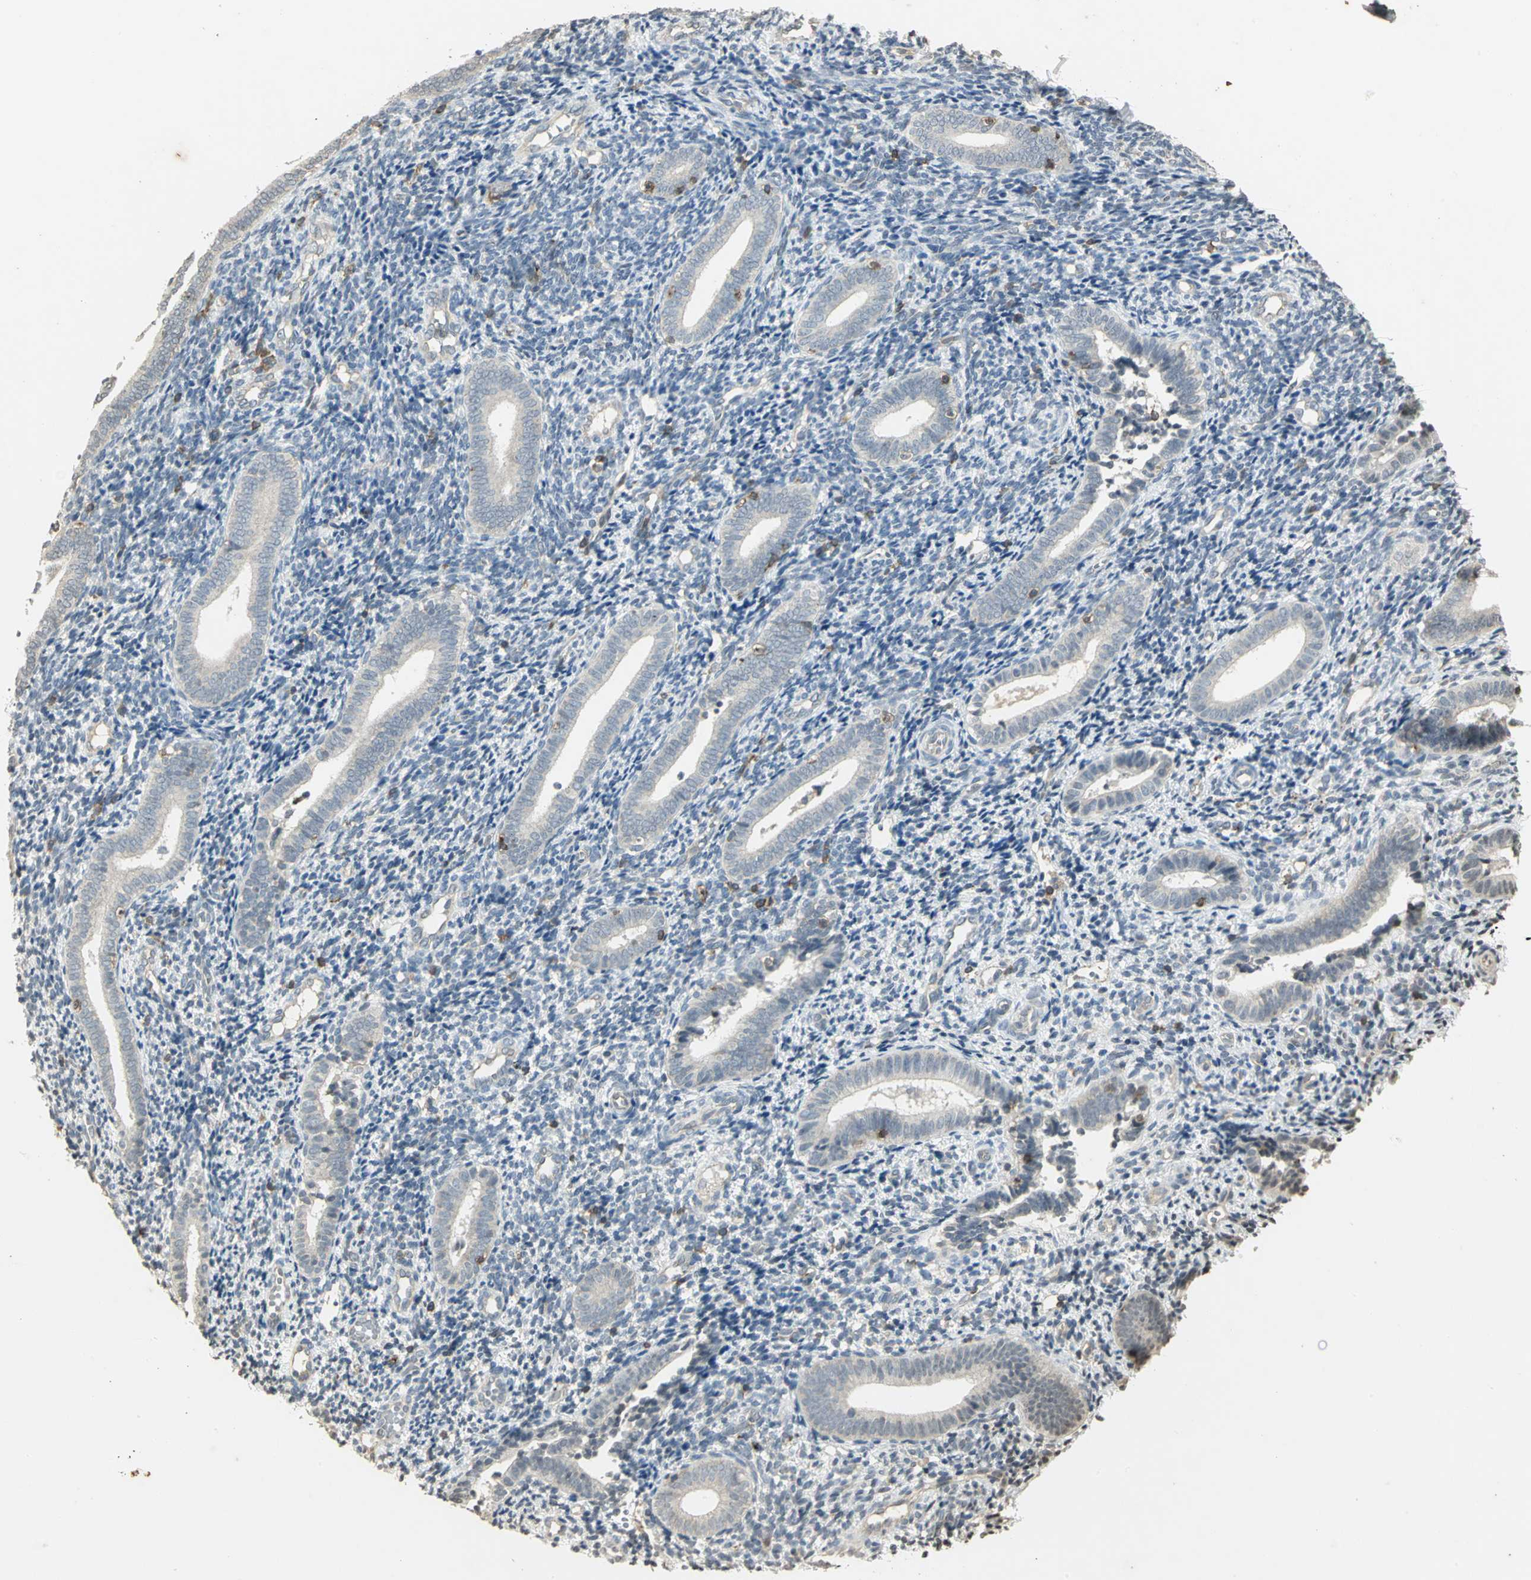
{"staining": {"intensity": "negative", "quantity": "none", "location": "none"}, "tissue": "endometrium", "cell_type": "Cells in endometrial stroma", "image_type": "normal", "snomed": [{"axis": "morphology", "description": "Normal tissue, NOS"}, {"axis": "topography", "description": "Uterus"}, {"axis": "topography", "description": "Endometrium"}], "caption": "A high-resolution photomicrograph shows immunohistochemistry (IHC) staining of normal endometrium, which reveals no significant expression in cells in endometrial stroma.", "gene": "IL16", "patient": {"sex": "female", "age": 33}}